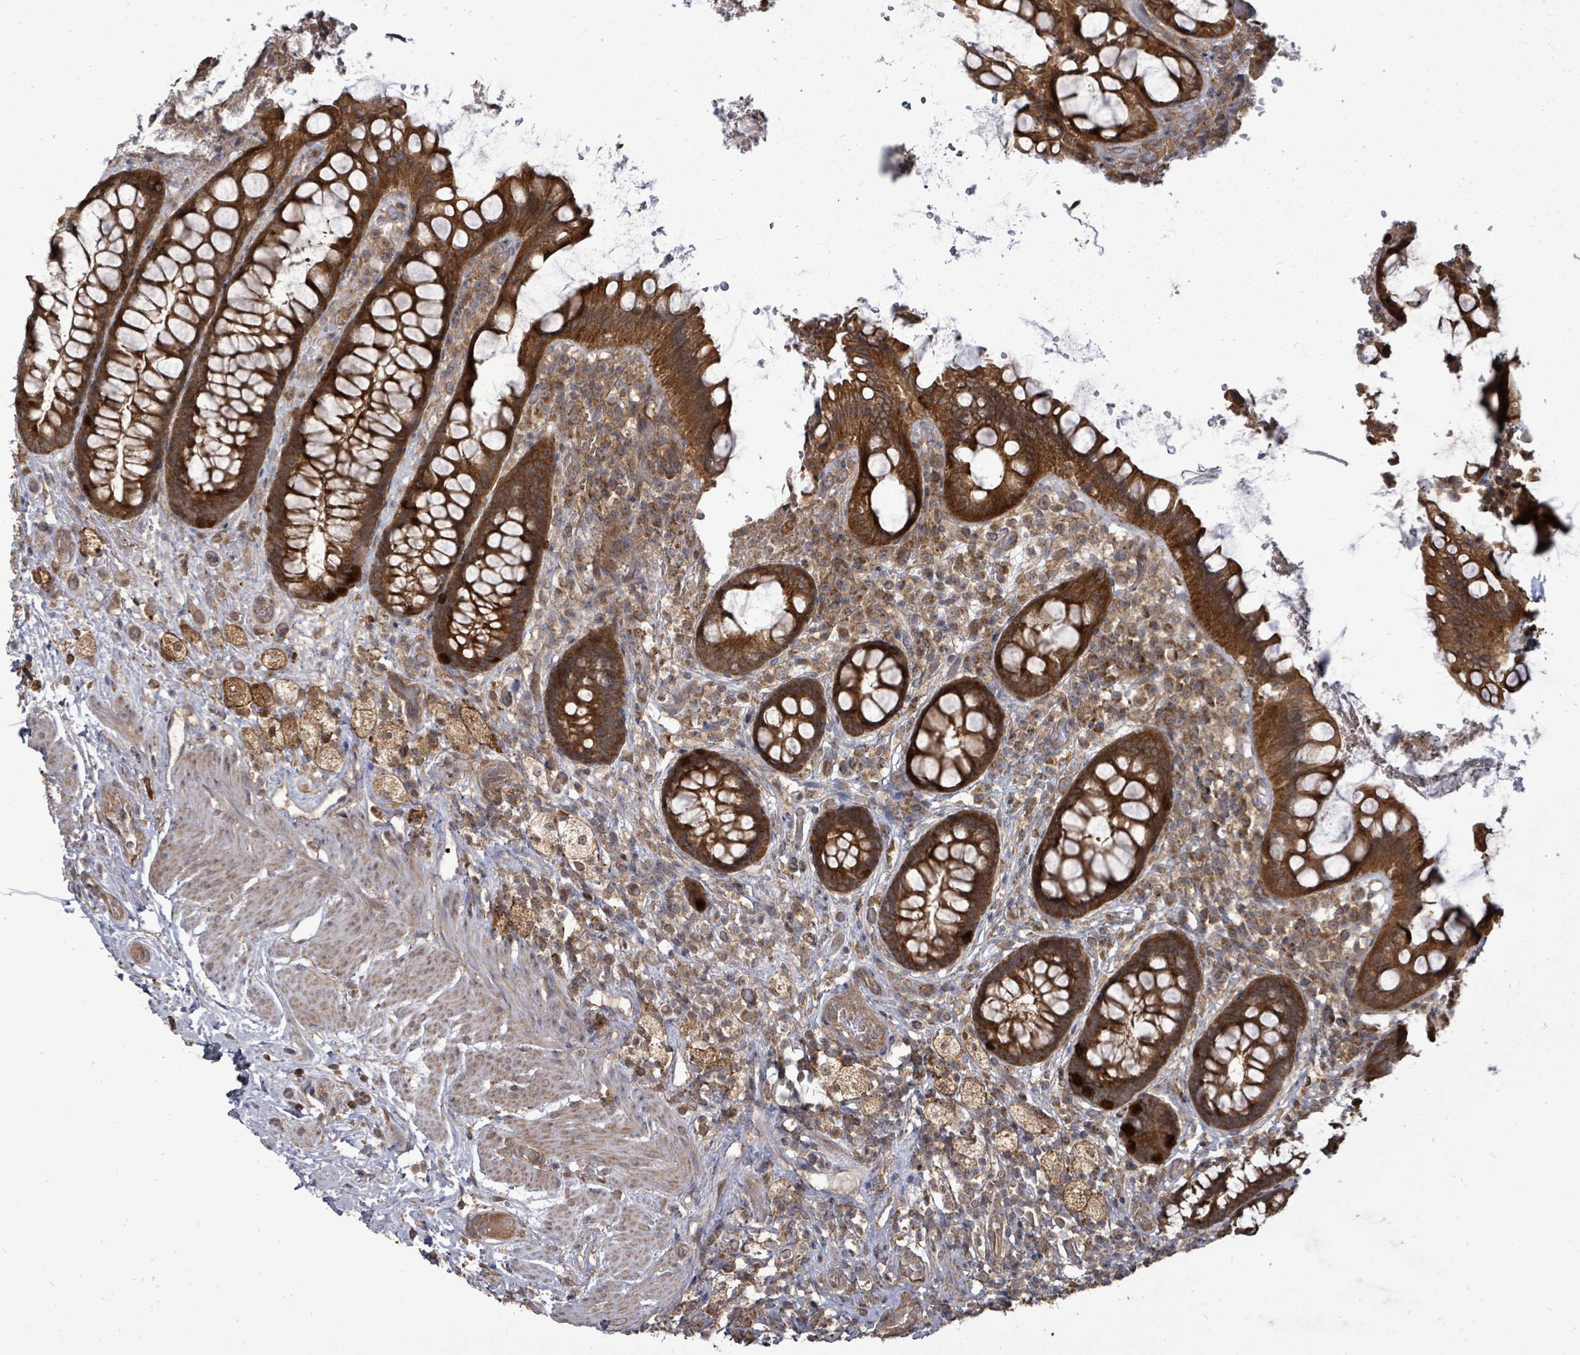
{"staining": {"intensity": "strong", "quantity": ">75%", "location": "cytoplasmic/membranous"}, "tissue": "rectum", "cell_type": "Glandular cells", "image_type": "normal", "snomed": [{"axis": "morphology", "description": "Normal tissue, NOS"}, {"axis": "topography", "description": "Rectum"}, {"axis": "topography", "description": "Peripheral nerve tissue"}], "caption": "DAB (3,3'-diaminobenzidine) immunohistochemical staining of benign rectum demonstrates strong cytoplasmic/membranous protein positivity in approximately >75% of glandular cells.", "gene": "EIF3CL", "patient": {"sex": "female", "age": 69}}